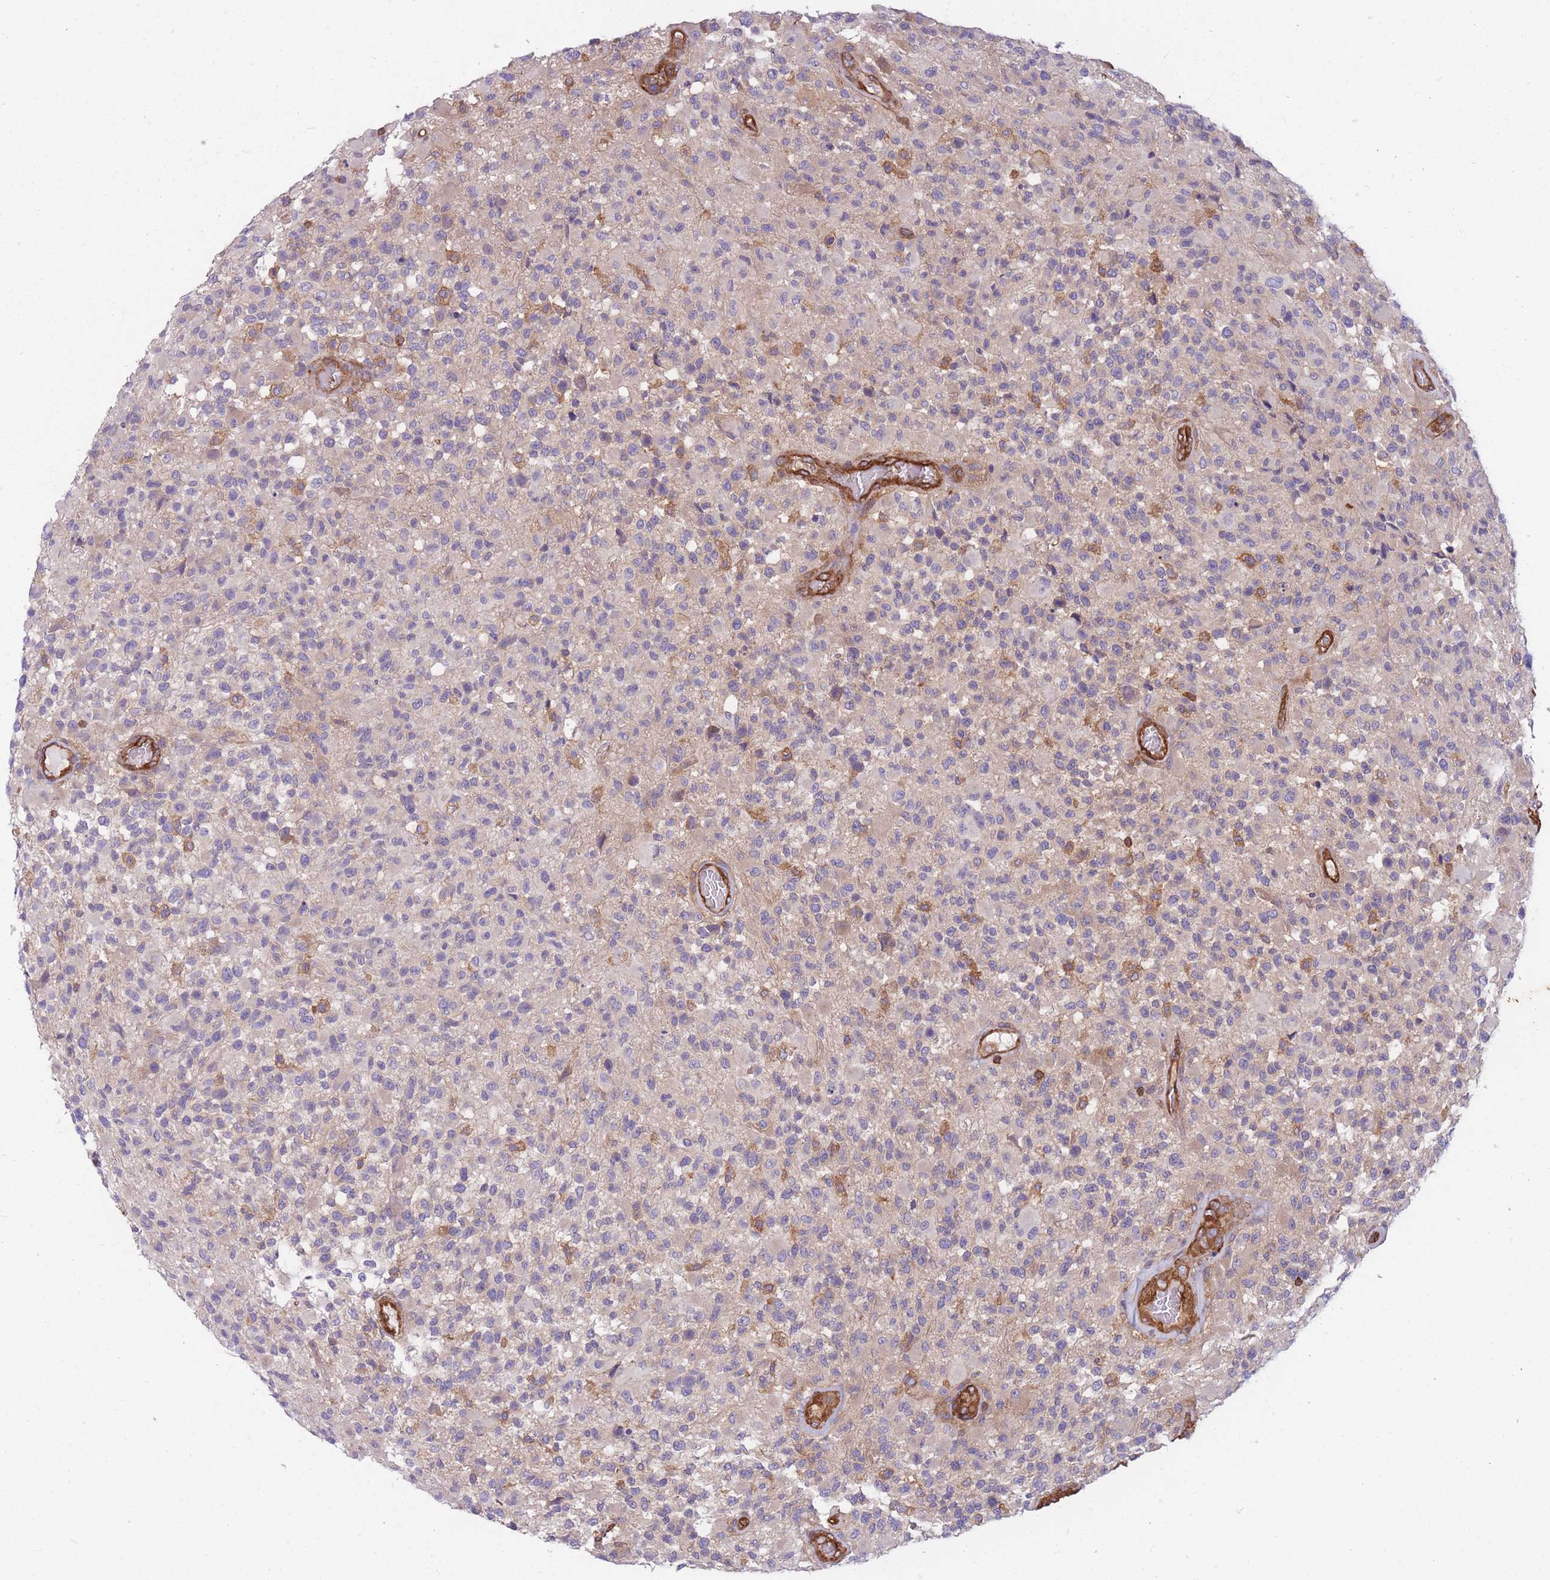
{"staining": {"intensity": "negative", "quantity": "none", "location": "none"}, "tissue": "glioma", "cell_type": "Tumor cells", "image_type": "cancer", "snomed": [{"axis": "morphology", "description": "Glioma, malignant, High grade"}, {"axis": "morphology", "description": "Glioblastoma, NOS"}, {"axis": "topography", "description": "Brain"}], "caption": "A high-resolution micrograph shows immunohistochemistry (IHC) staining of malignant glioma (high-grade), which demonstrates no significant positivity in tumor cells.", "gene": "GGA1", "patient": {"sex": "male", "age": 60}}